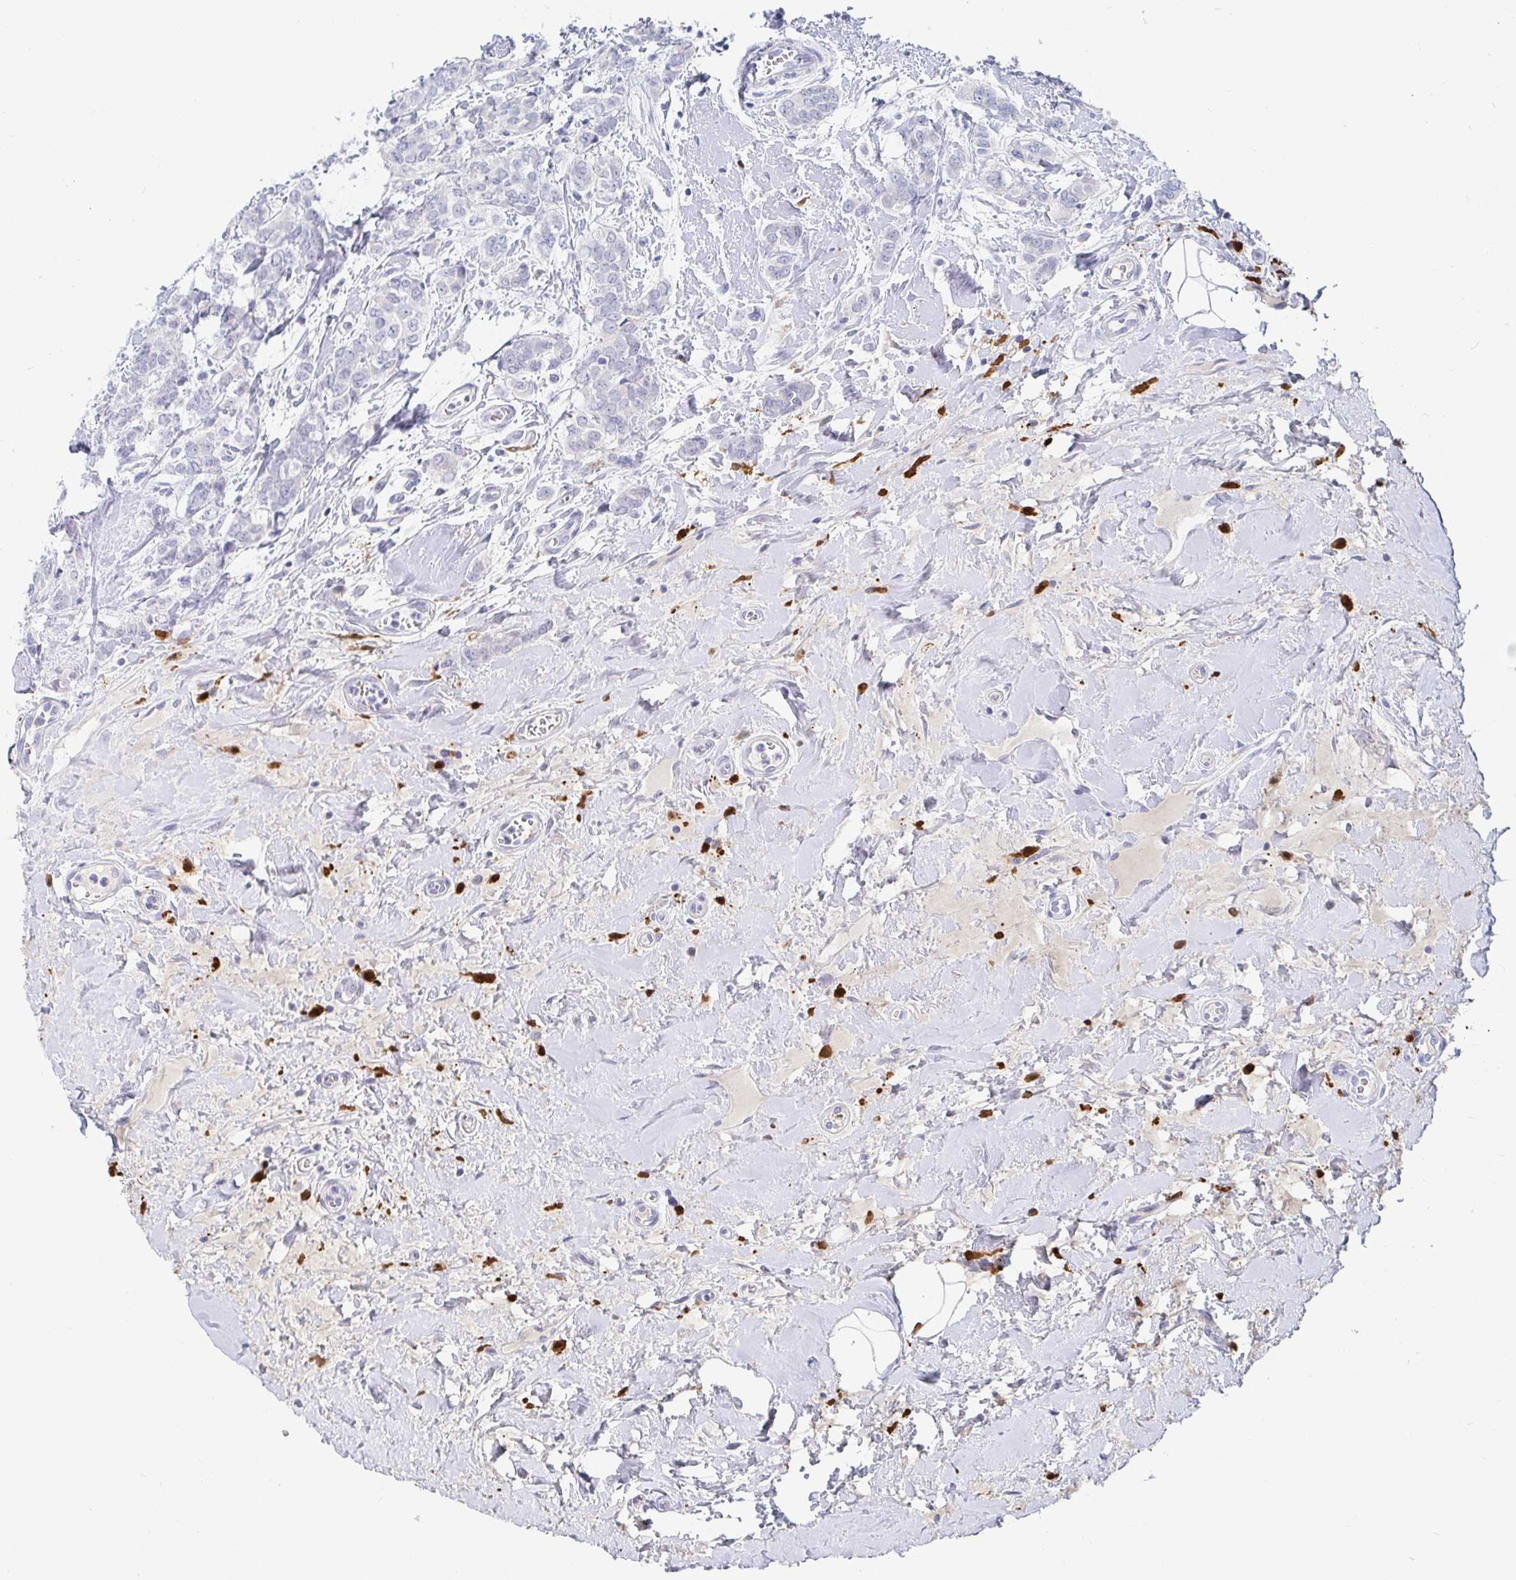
{"staining": {"intensity": "negative", "quantity": "none", "location": "none"}, "tissue": "breast cancer", "cell_type": "Tumor cells", "image_type": "cancer", "snomed": [{"axis": "morphology", "description": "Duct carcinoma"}, {"axis": "topography", "description": "Breast"}], "caption": "Breast cancer stained for a protein using immunohistochemistry (IHC) exhibits no expression tumor cells.", "gene": "OR2A4", "patient": {"sex": "female", "age": 61}}